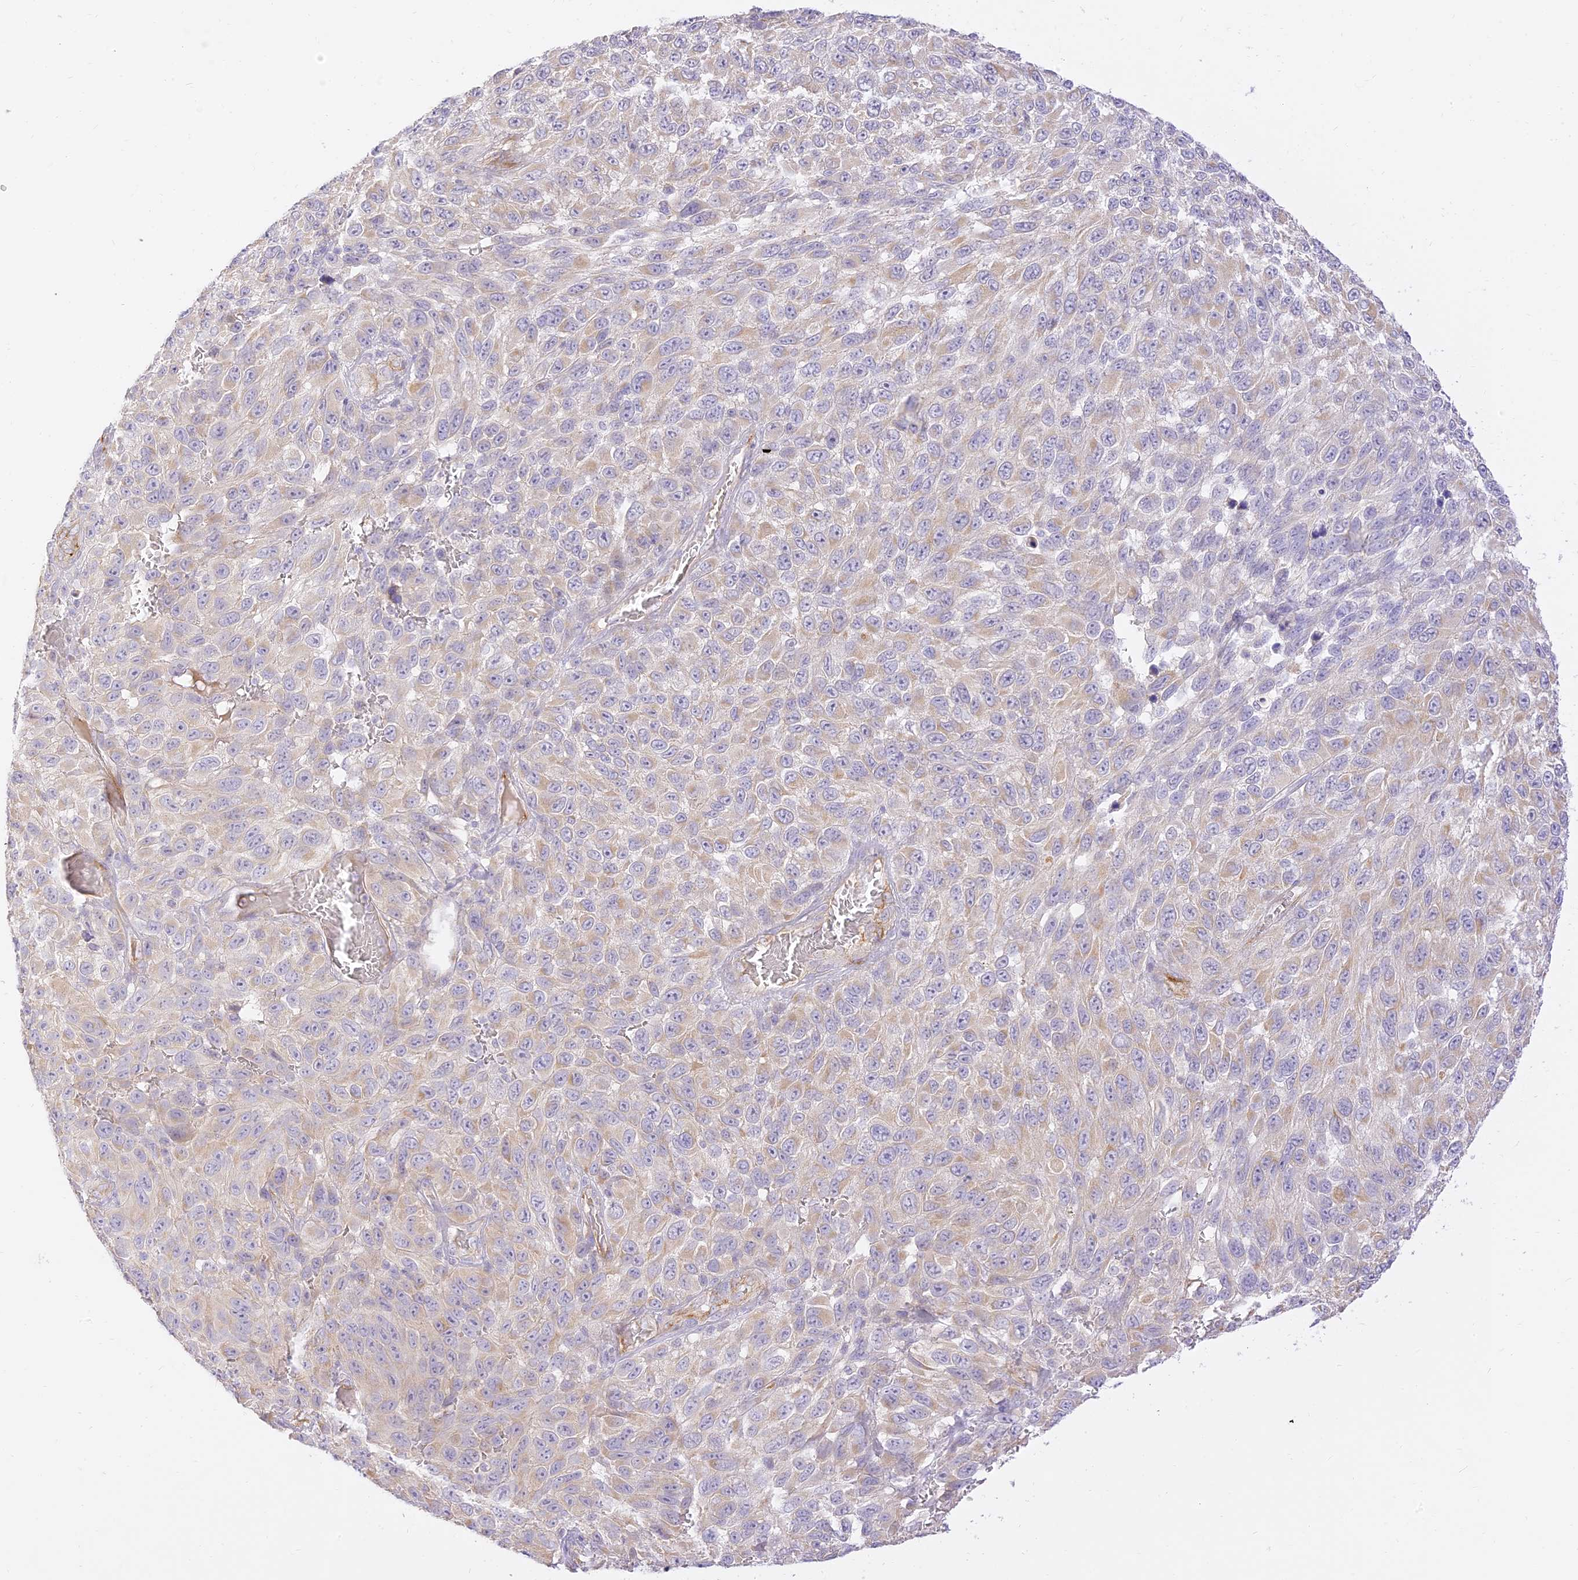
{"staining": {"intensity": "weak", "quantity": "<25%", "location": "cytoplasmic/membranous"}, "tissue": "melanoma", "cell_type": "Tumor cells", "image_type": "cancer", "snomed": [{"axis": "morphology", "description": "Malignant melanoma, NOS"}, {"axis": "topography", "description": "Skin"}], "caption": "An image of melanoma stained for a protein reveals no brown staining in tumor cells.", "gene": "LRRC15", "patient": {"sex": "female", "age": 94}}